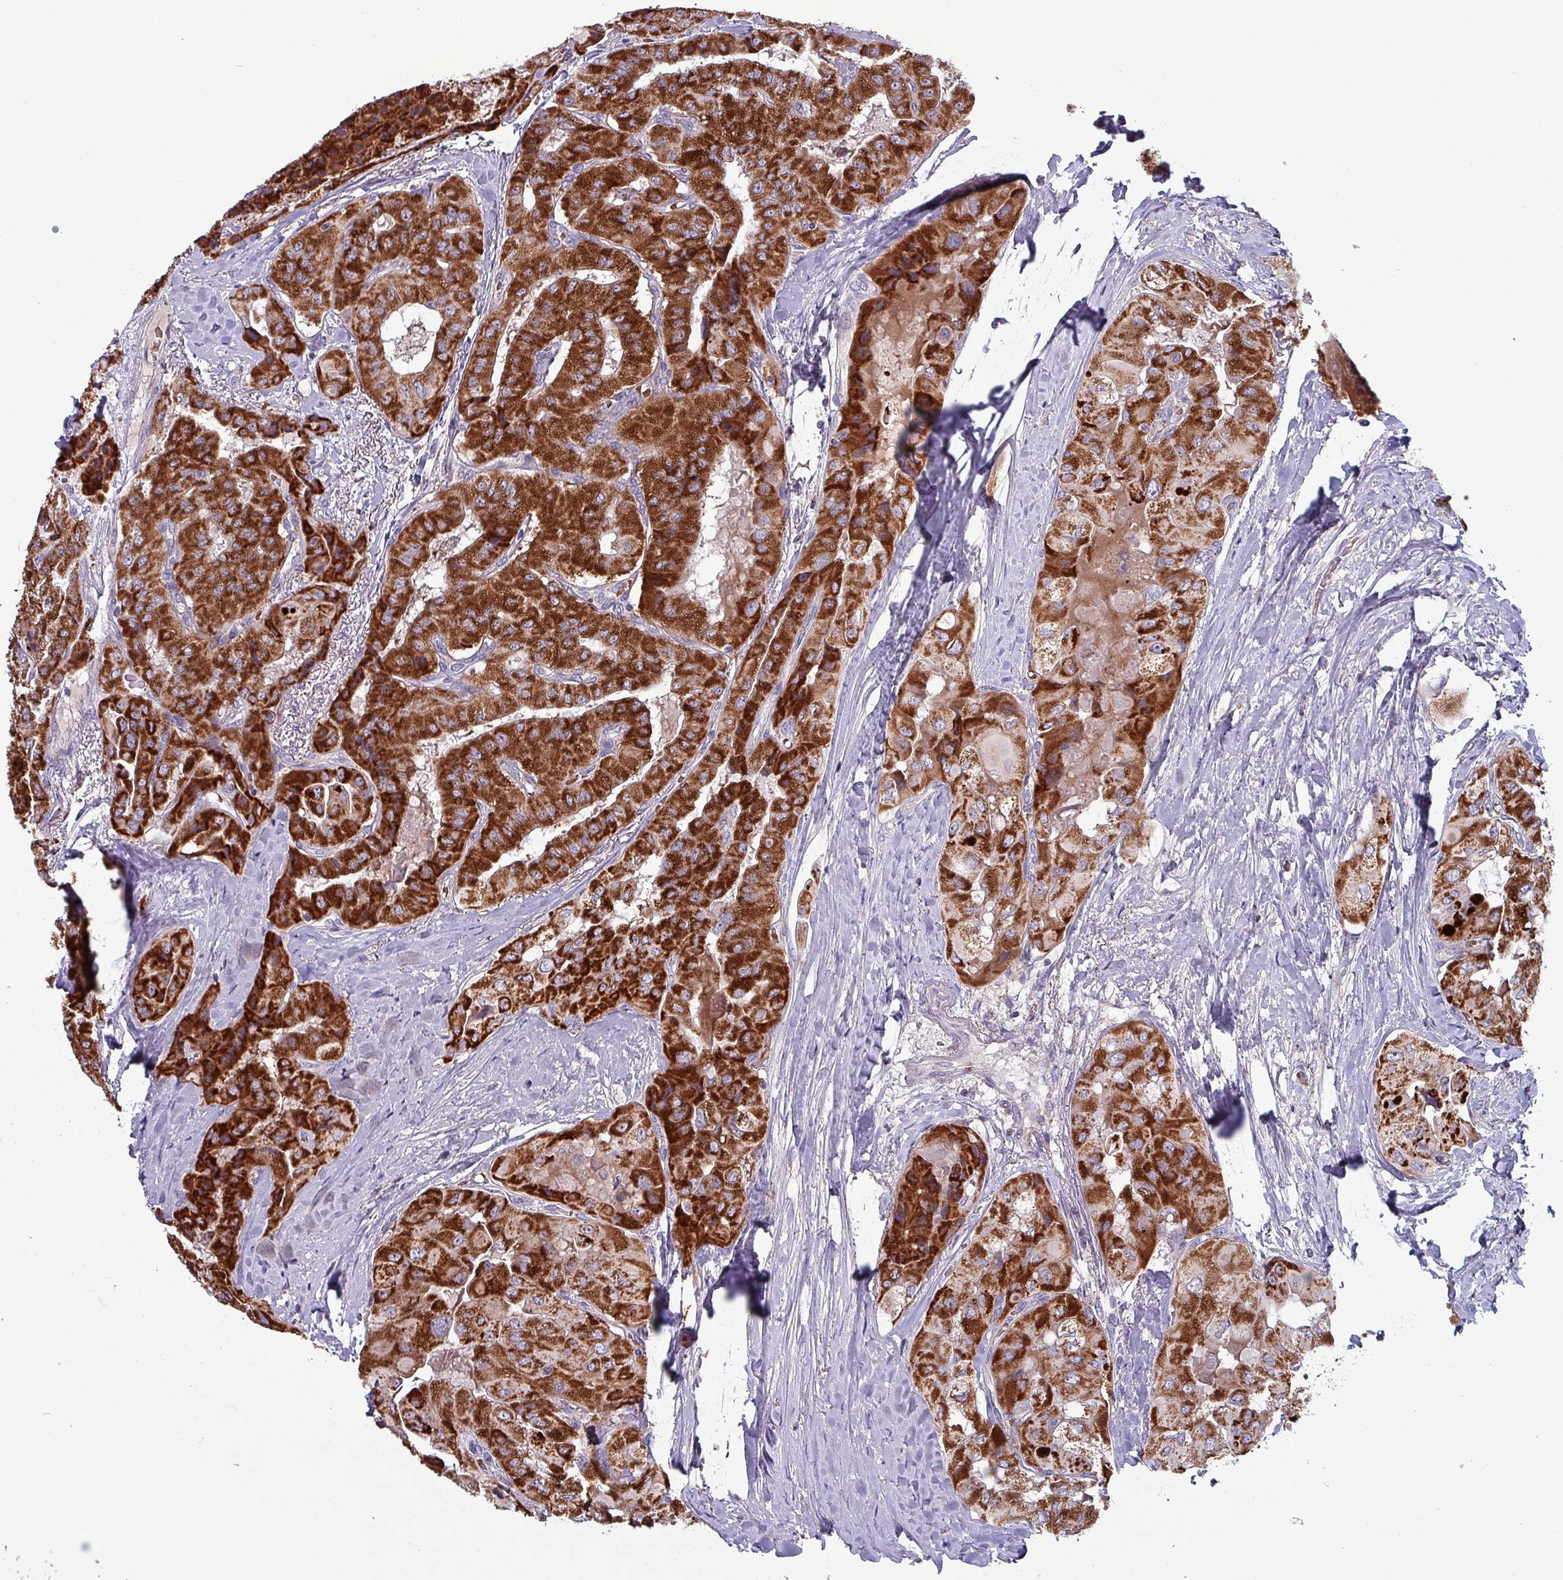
{"staining": {"intensity": "strong", "quantity": ">75%", "location": "cytoplasmic/membranous"}, "tissue": "thyroid cancer", "cell_type": "Tumor cells", "image_type": "cancer", "snomed": [{"axis": "morphology", "description": "Normal tissue, NOS"}, {"axis": "morphology", "description": "Papillary adenocarcinoma, NOS"}, {"axis": "topography", "description": "Thyroid gland"}], "caption": "Papillary adenocarcinoma (thyroid) tissue shows strong cytoplasmic/membranous staining in approximately >75% of tumor cells, visualized by immunohistochemistry.", "gene": "ZNF322", "patient": {"sex": "female", "age": 59}}